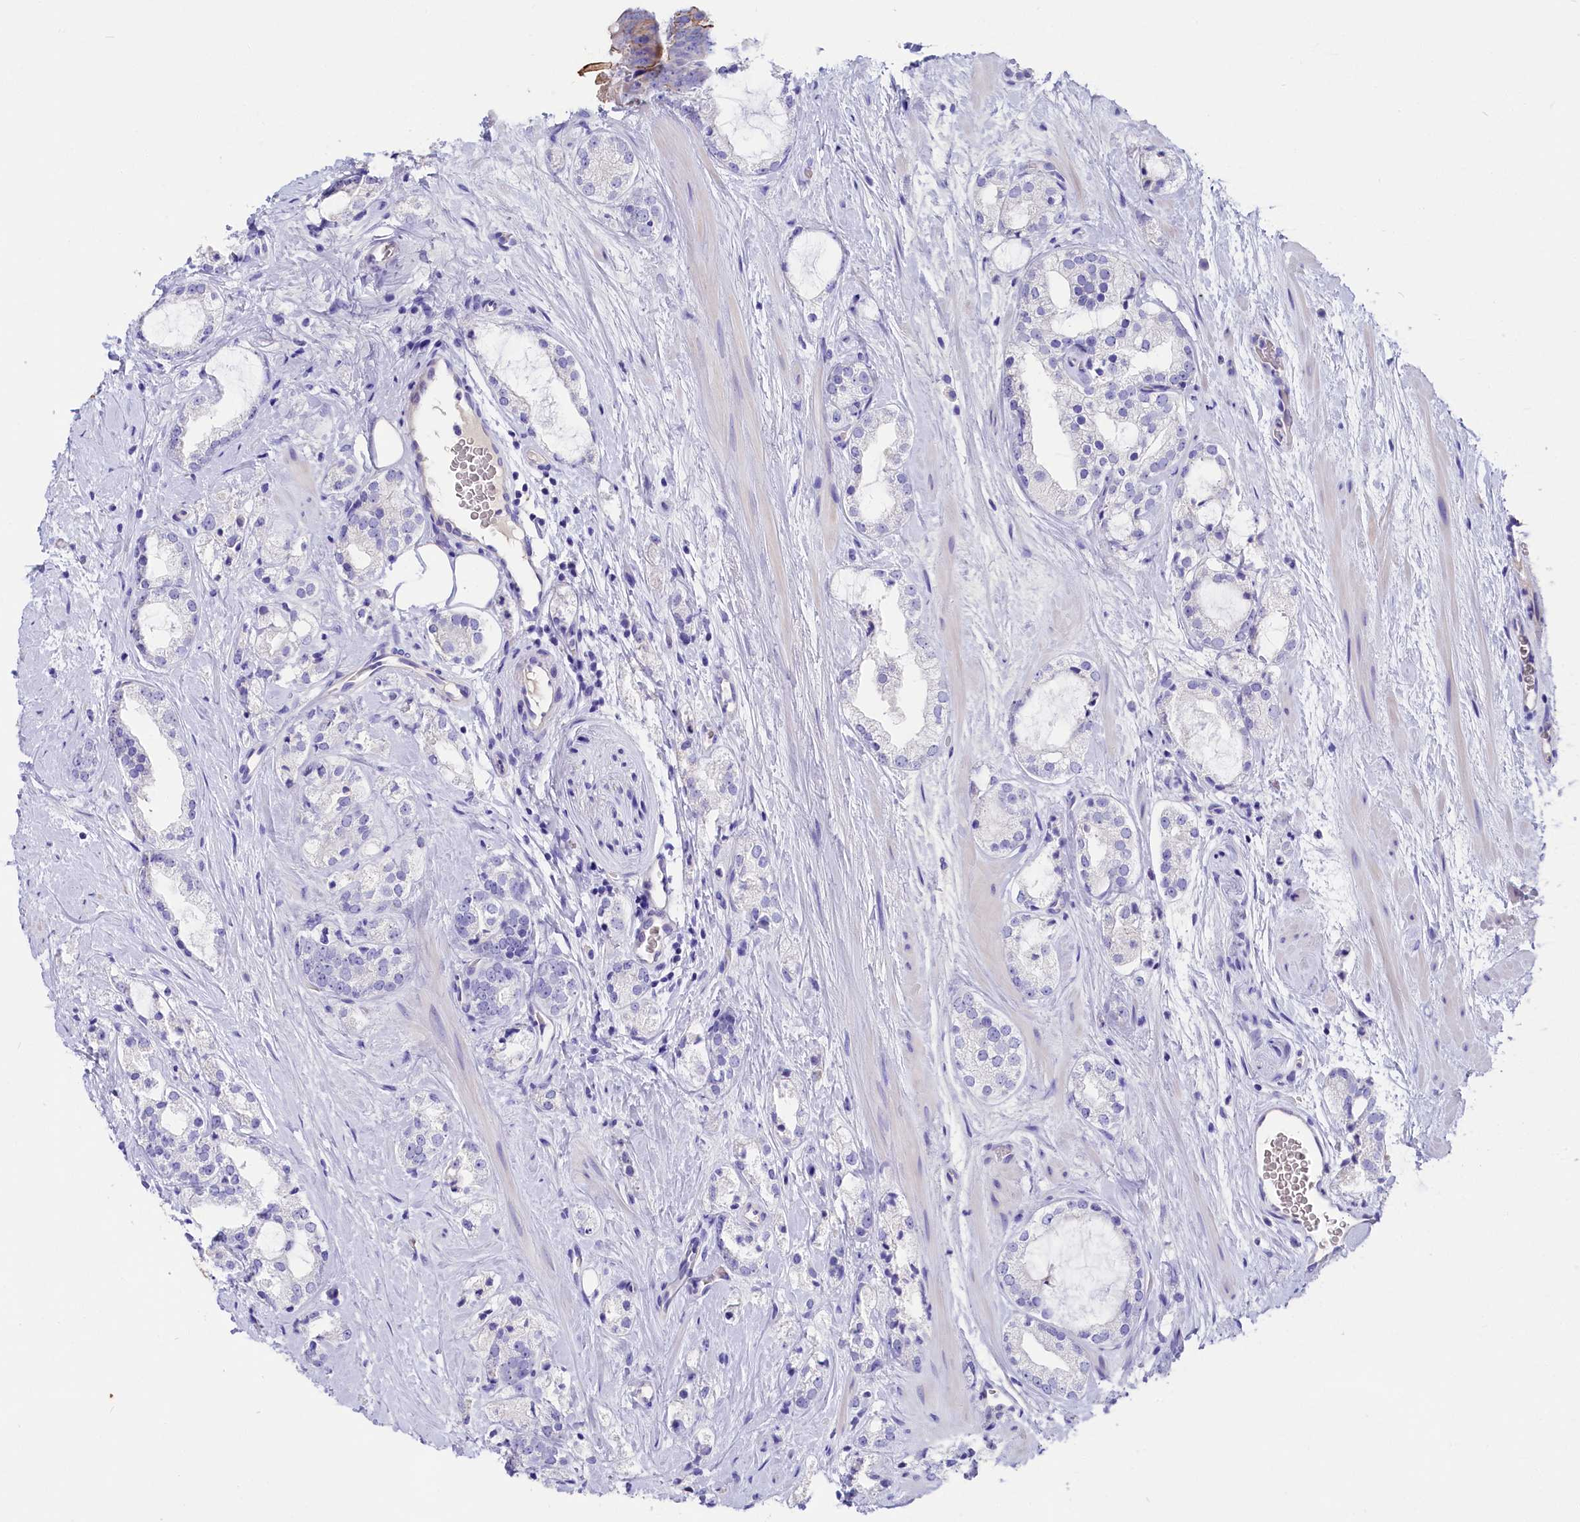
{"staining": {"intensity": "negative", "quantity": "none", "location": "none"}, "tissue": "prostate cancer", "cell_type": "Tumor cells", "image_type": "cancer", "snomed": [{"axis": "morphology", "description": "Adenocarcinoma, High grade"}, {"axis": "topography", "description": "Prostate"}], "caption": "DAB (3,3'-diaminobenzidine) immunohistochemical staining of prostate adenocarcinoma (high-grade) reveals no significant expression in tumor cells. (DAB (3,3'-diaminobenzidine) immunohistochemistry visualized using brightfield microscopy, high magnification).", "gene": "SULT2A1", "patient": {"sex": "male", "age": 64}}